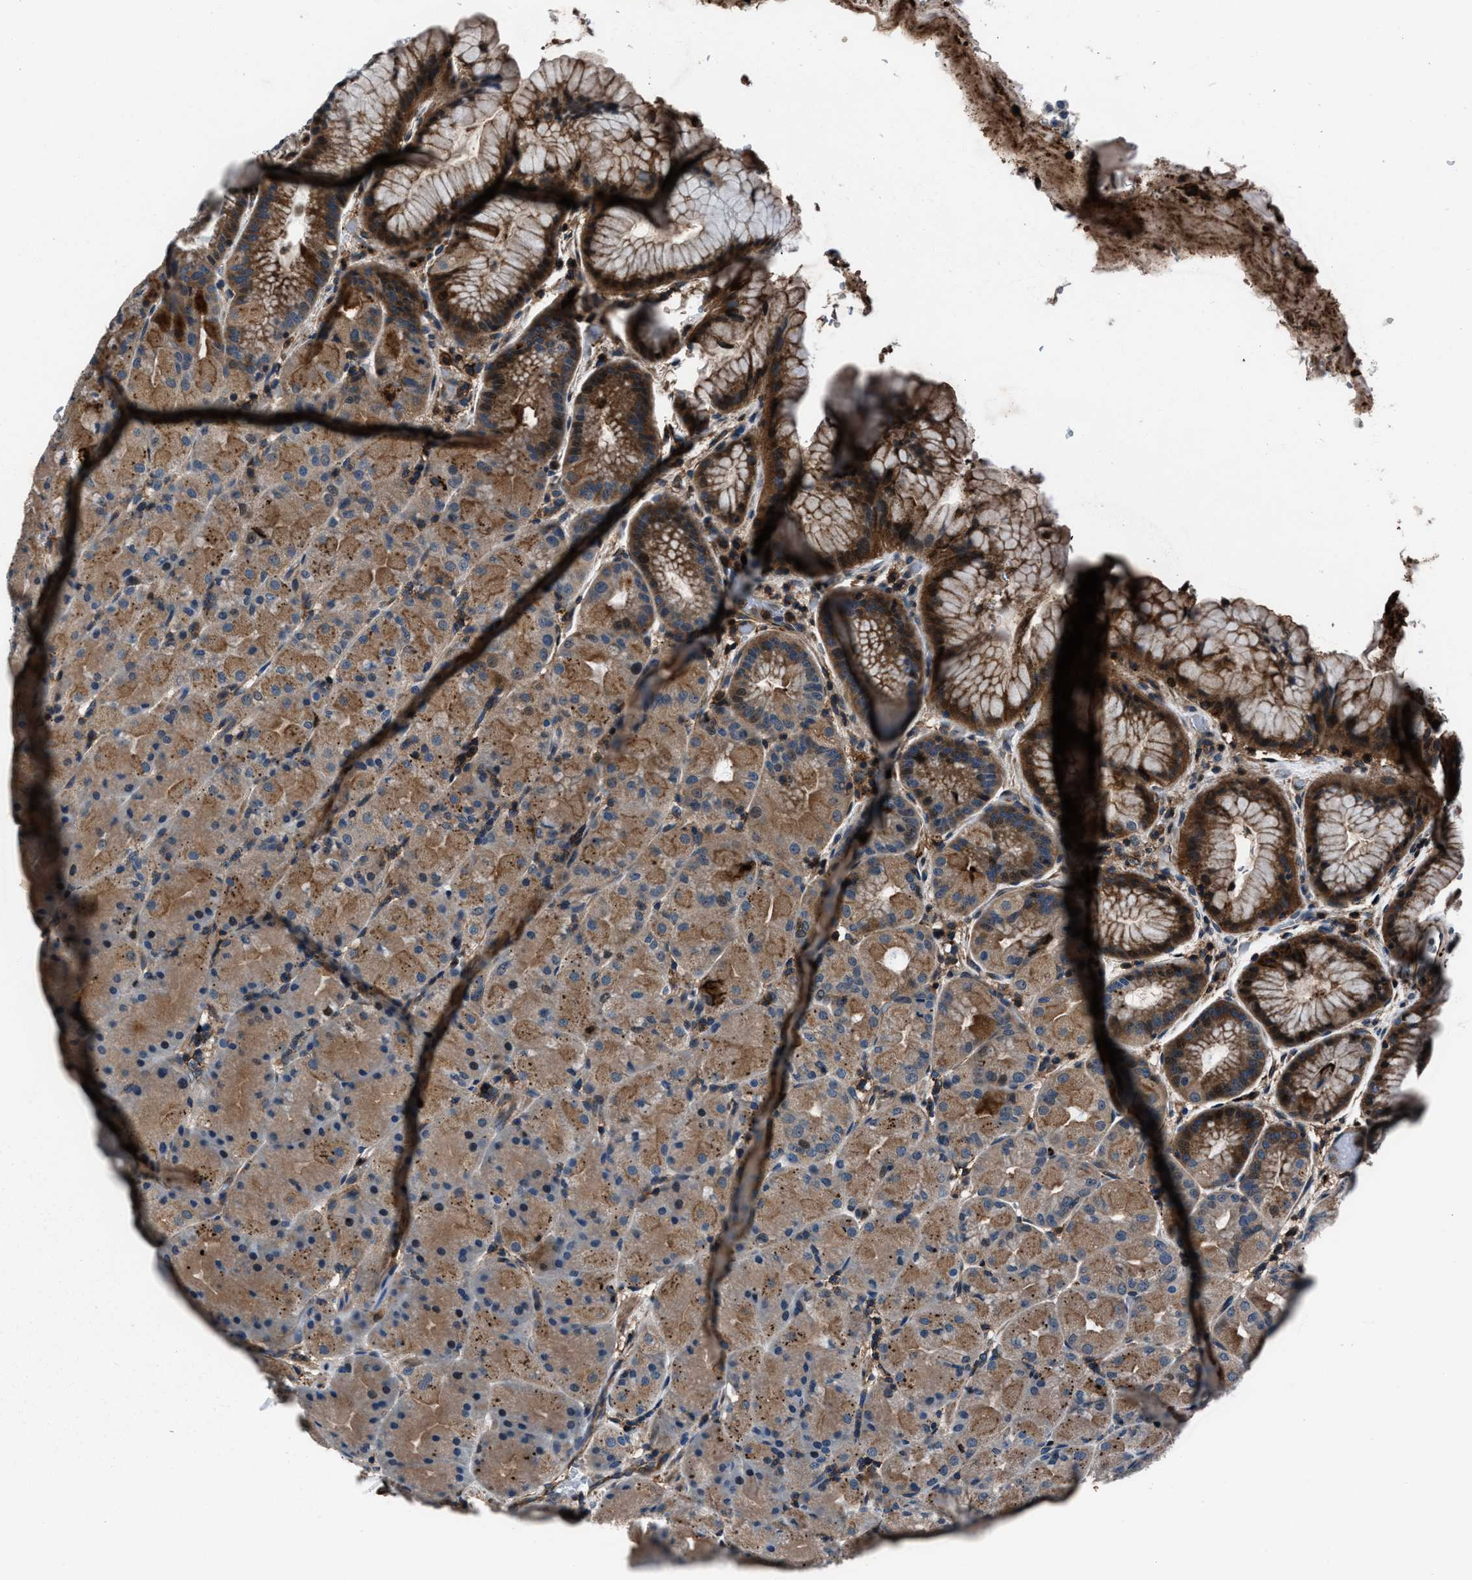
{"staining": {"intensity": "moderate", "quantity": ">75%", "location": "cytoplasmic/membranous"}, "tissue": "stomach", "cell_type": "Glandular cells", "image_type": "normal", "snomed": [{"axis": "morphology", "description": "Normal tissue, NOS"}, {"axis": "topography", "description": "Stomach, upper"}, {"axis": "topography", "description": "Stomach"}], "caption": "Glandular cells exhibit medium levels of moderate cytoplasmic/membranous positivity in about >75% of cells in normal stomach.", "gene": "MFSD11", "patient": {"sex": "male", "age": 48}}